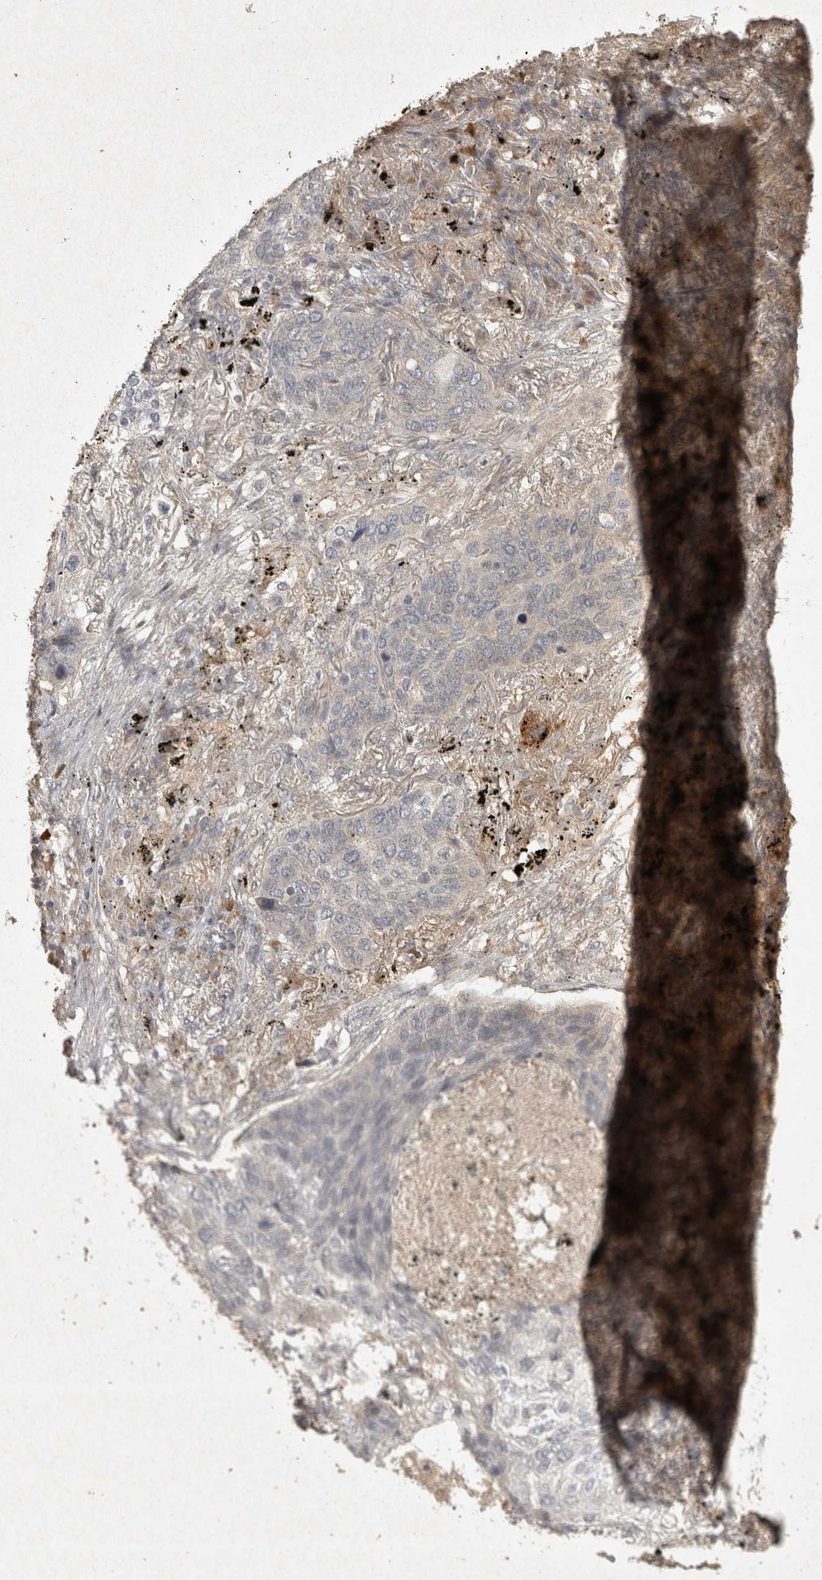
{"staining": {"intensity": "negative", "quantity": "none", "location": "none"}, "tissue": "lung cancer", "cell_type": "Tumor cells", "image_type": "cancer", "snomed": [{"axis": "morphology", "description": "Squamous cell carcinoma, NOS"}, {"axis": "topography", "description": "Lung"}], "caption": "Image shows no significant protein expression in tumor cells of squamous cell carcinoma (lung). (DAB (3,3'-diaminobenzidine) immunohistochemistry visualized using brightfield microscopy, high magnification).", "gene": "OSTN", "patient": {"sex": "female", "age": 63}}